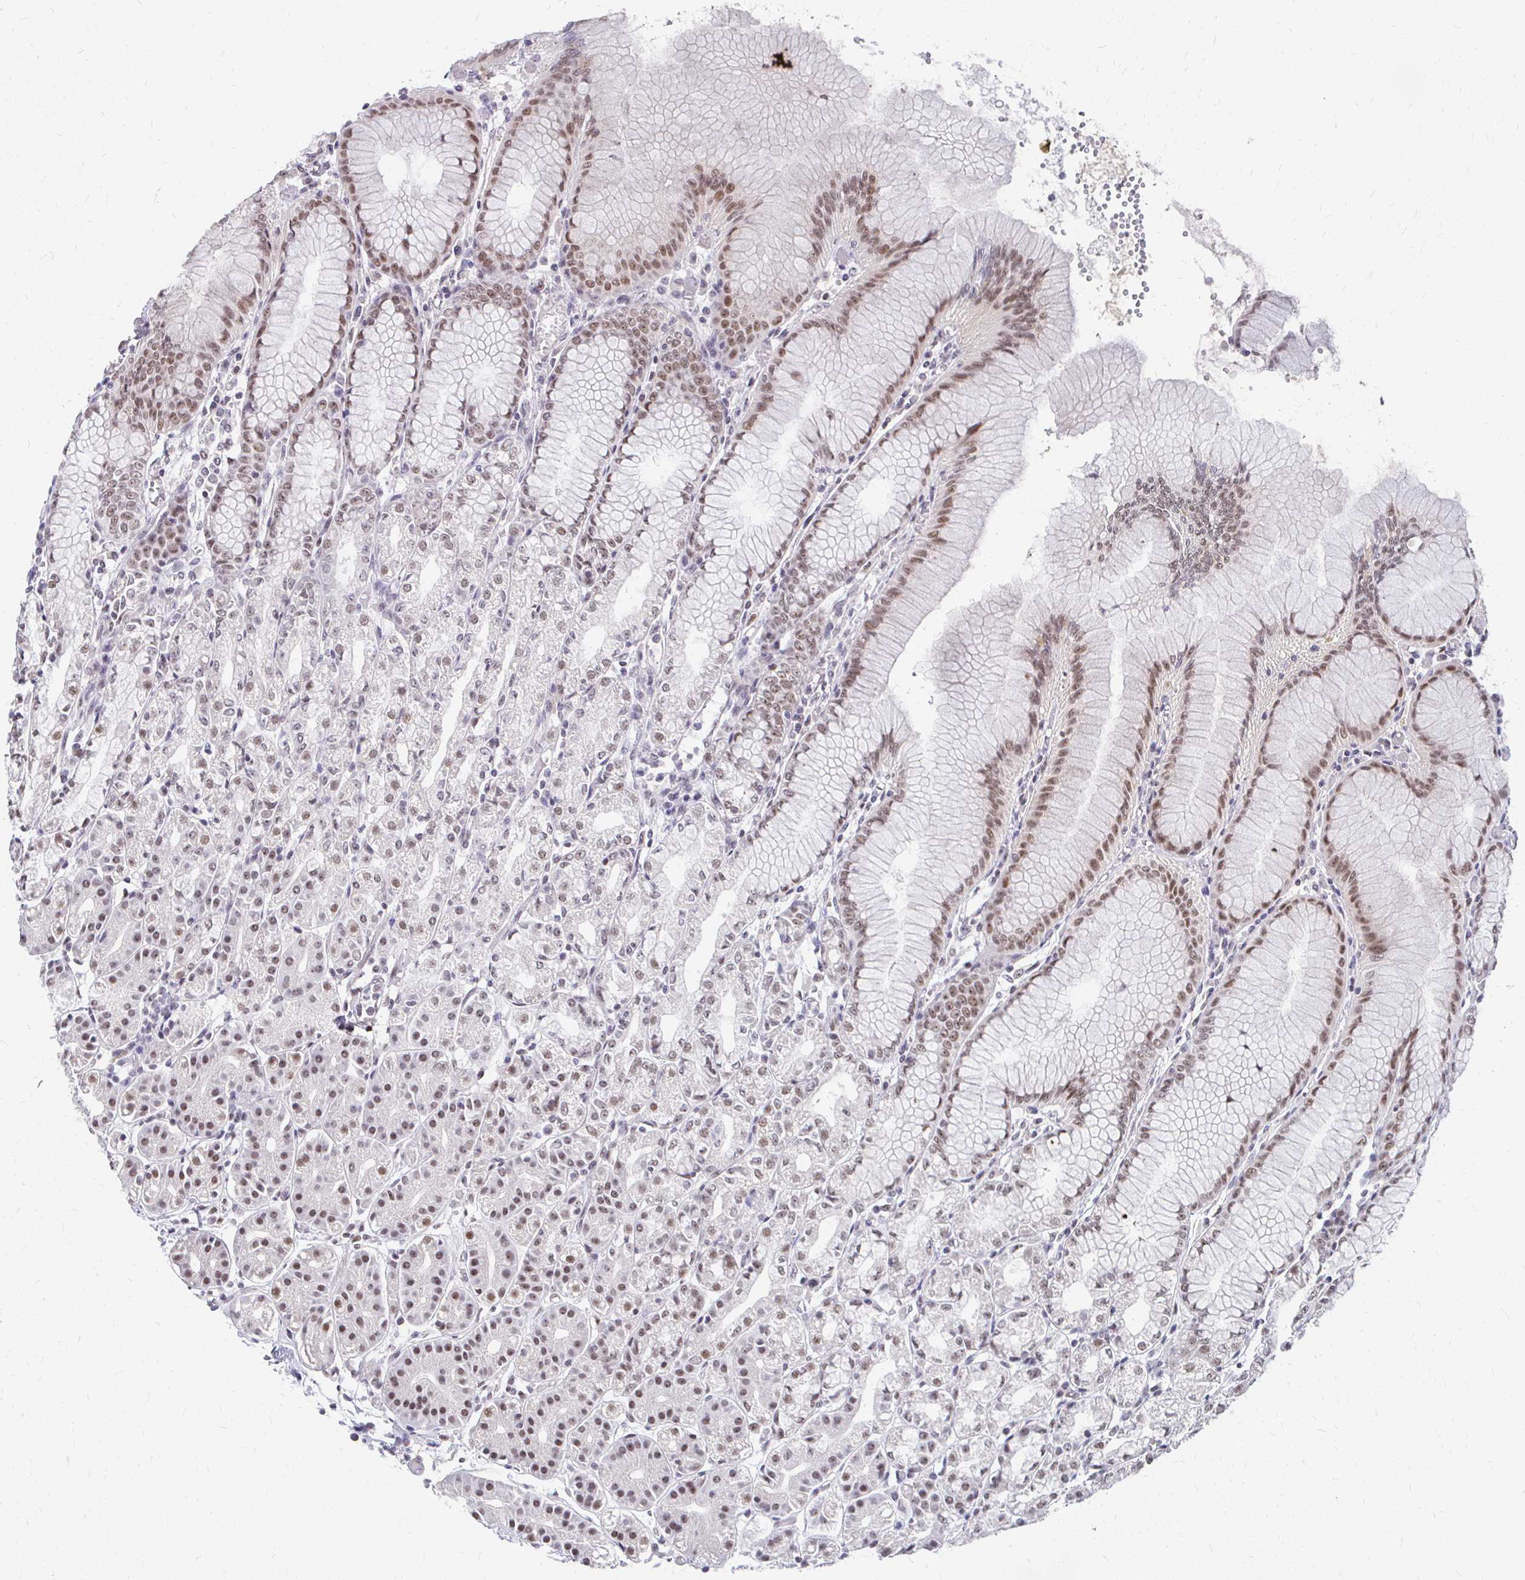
{"staining": {"intensity": "moderate", "quantity": ">75%", "location": "nuclear"}, "tissue": "stomach", "cell_type": "Glandular cells", "image_type": "normal", "snomed": [{"axis": "morphology", "description": "Normal tissue, NOS"}, {"axis": "topography", "description": "Stomach"}], "caption": "The image displays a brown stain indicating the presence of a protein in the nuclear of glandular cells in stomach.", "gene": "GTF2H1", "patient": {"sex": "female", "age": 57}}